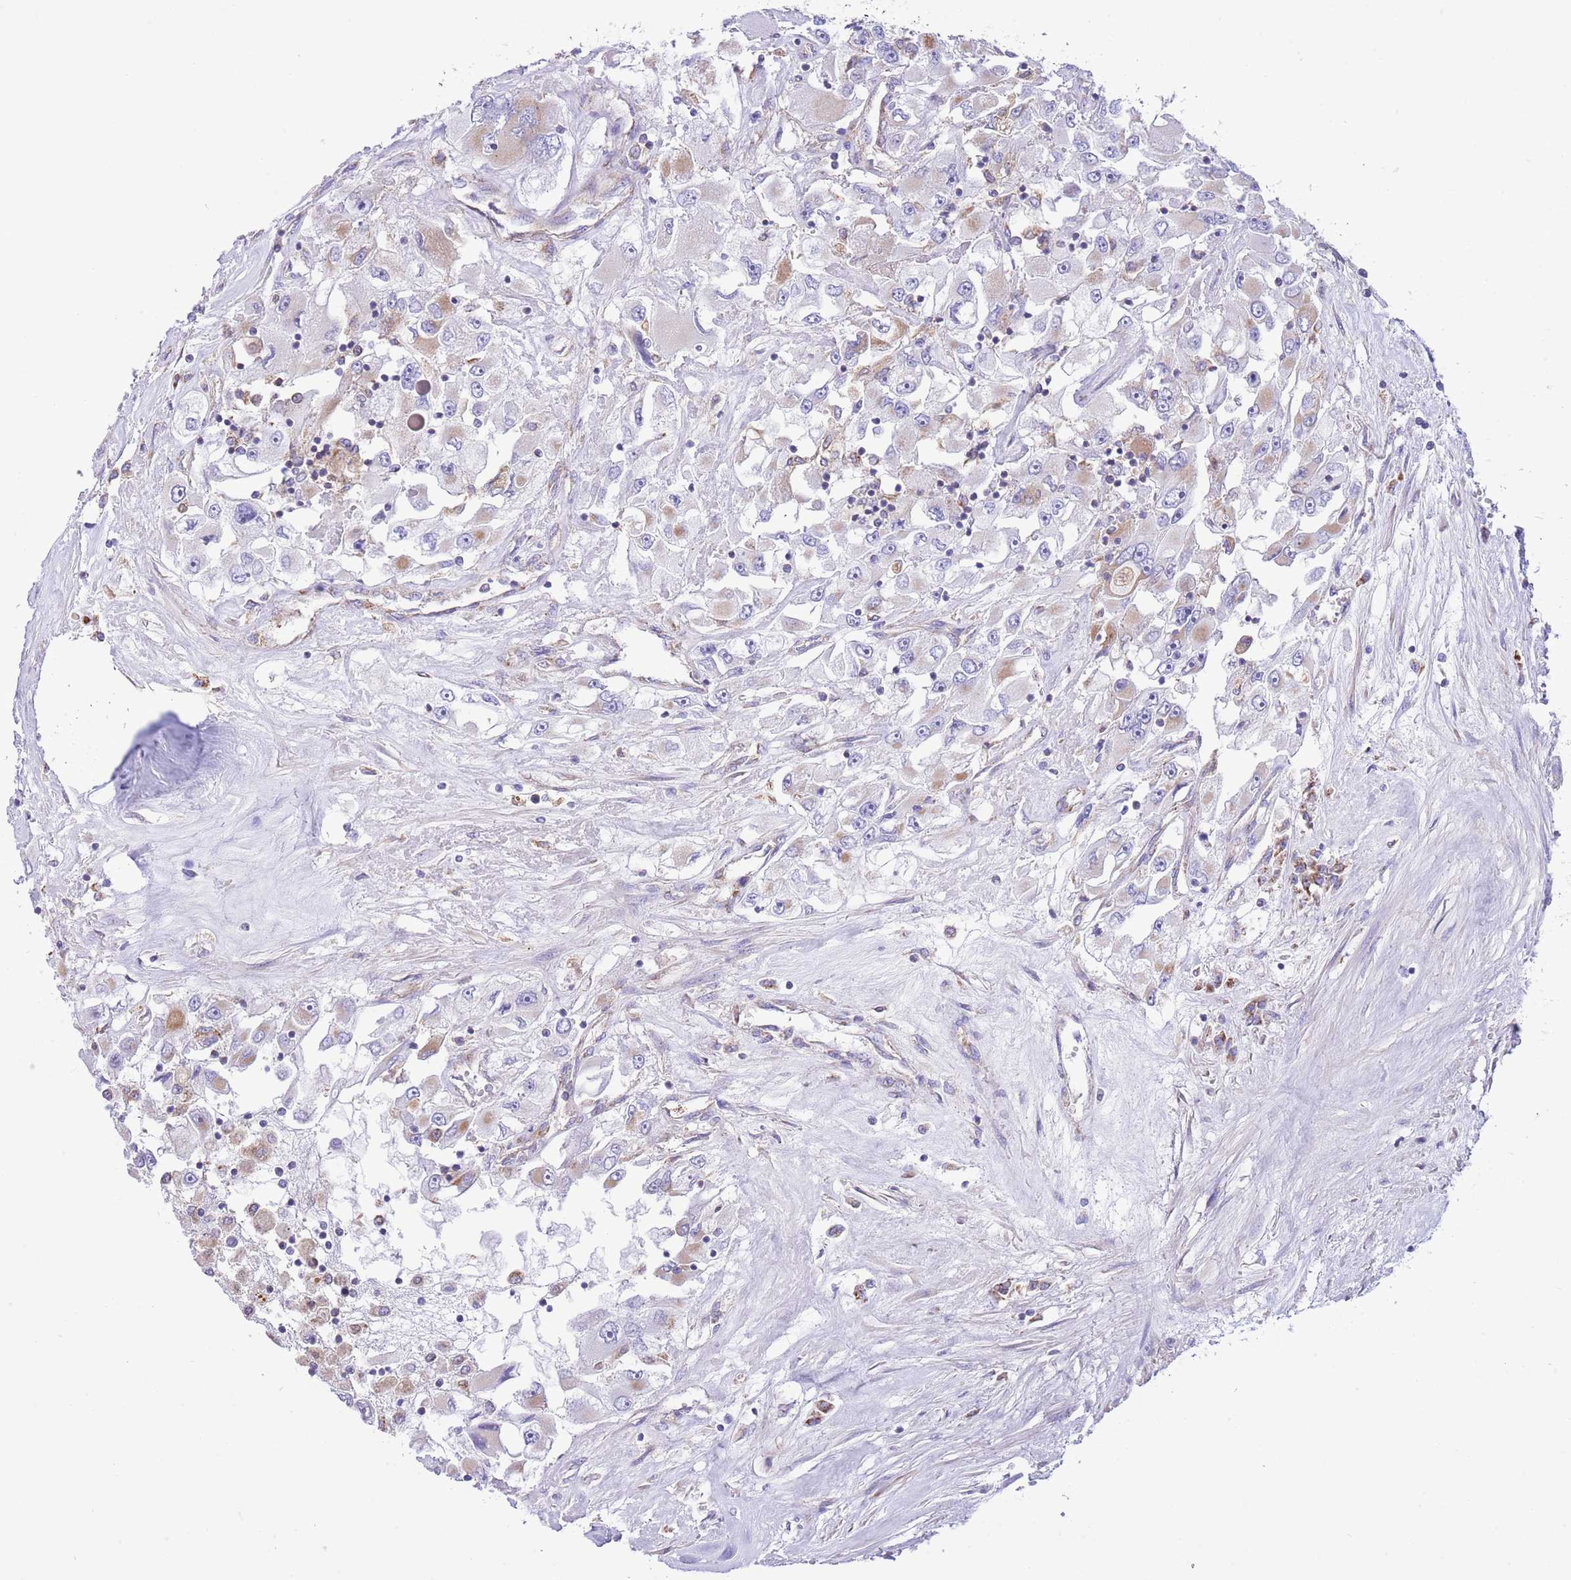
{"staining": {"intensity": "weak", "quantity": "<25%", "location": "cytoplasmic/membranous"}, "tissue": "renal cancer", "cell_type": "Tumor cells", "image_type": "cancer", "snomed": [{"axis": "morphology", "description": "Adenocarcinoma, NOS"}, {"axis": "topography", "description": "Kidney"}], "caption": "Immunohistochemistry micrograph of neoplastic tissue: human renal cancer (adenocarcinoma) stained with DAB (3,3'-diaminobenzidine) exhibits no significant protein positivity in tumor cells.", "gene": "SS18L2", "patient": {"sex": "female", "age": 52}}